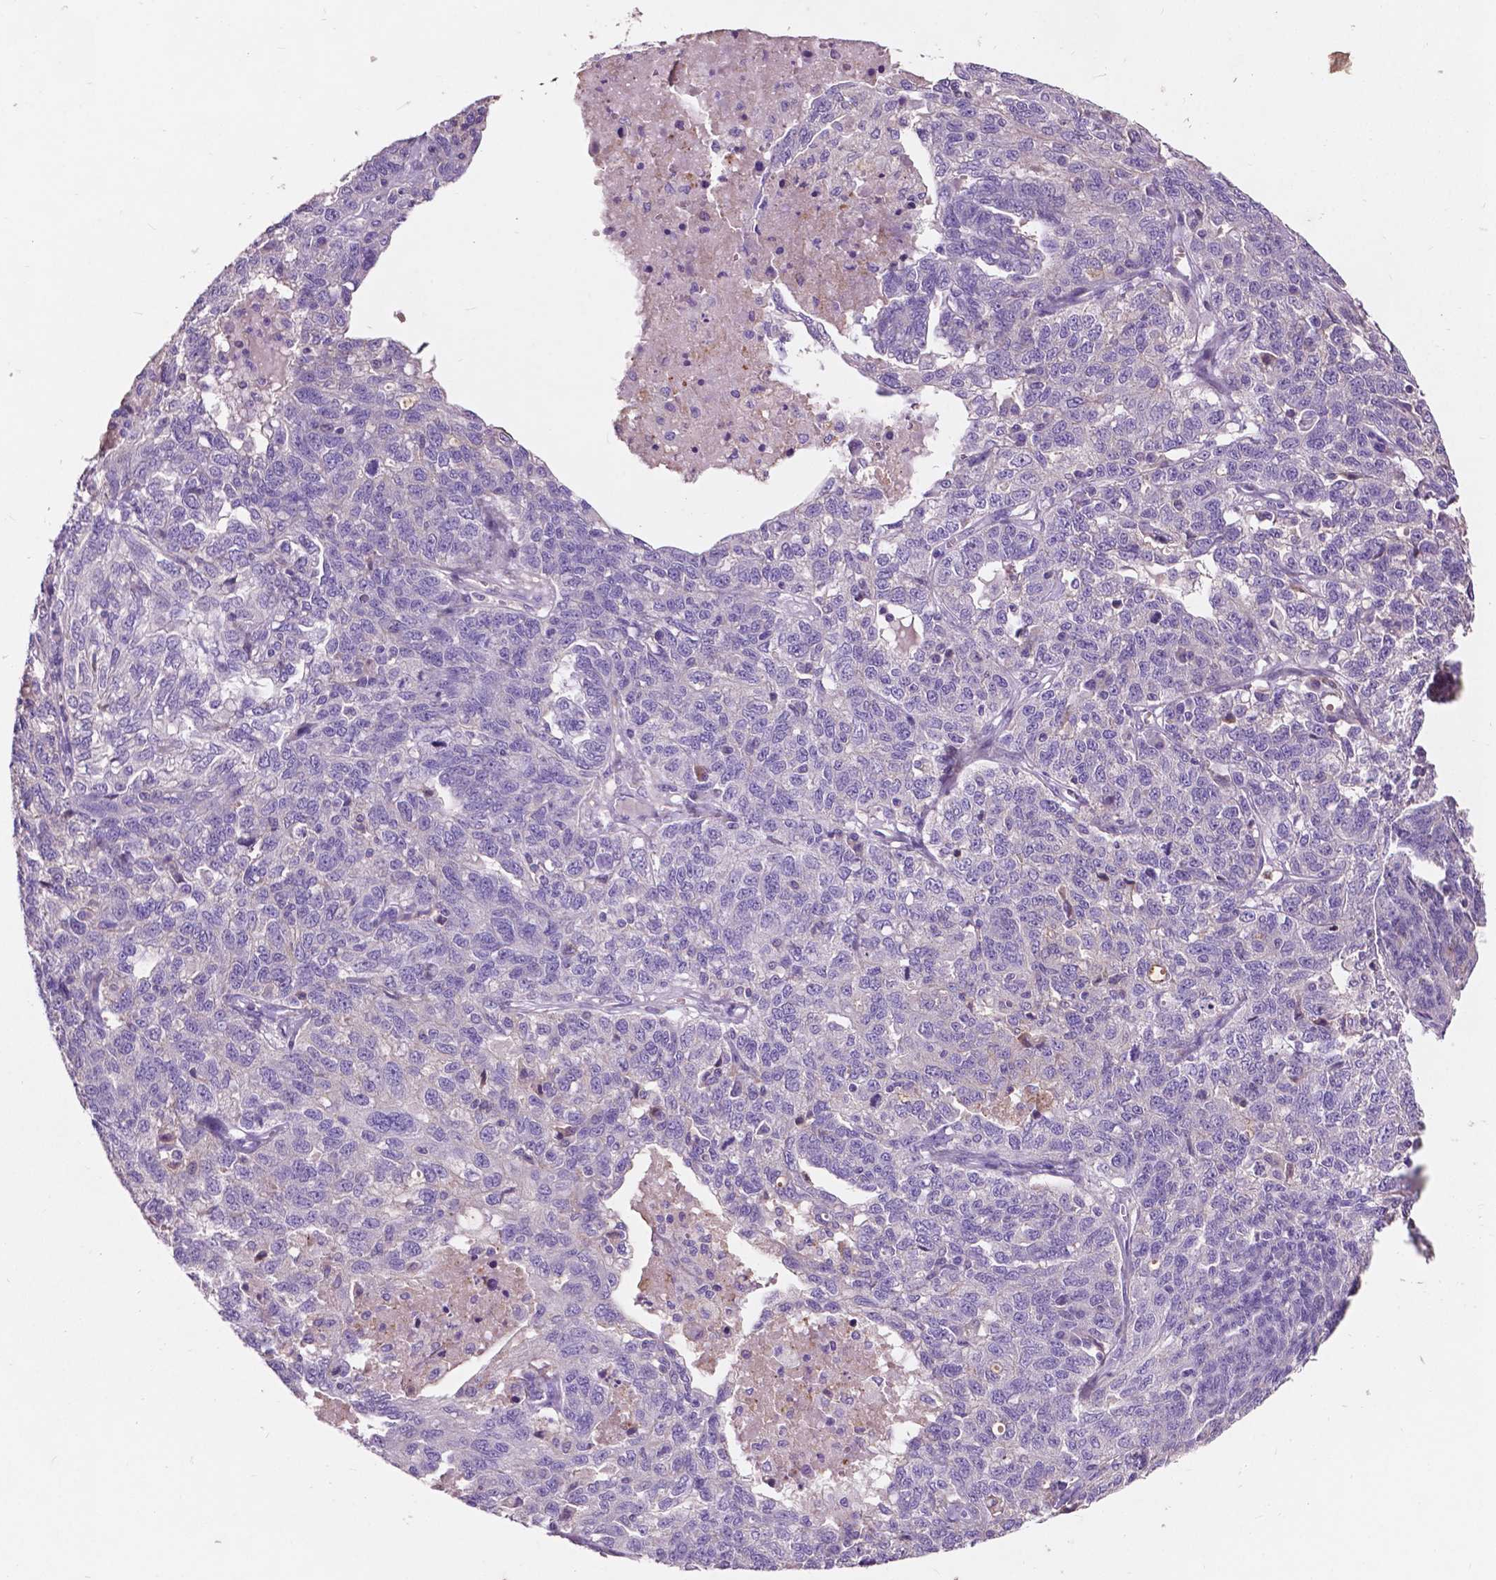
{"staining": {"intensity": "negative", "quantity": "none", "location": "none"}, "tissue": "ovarian cancer", "cell_type": "Tumor cells", "image_type": "cancer", "snomed": [{"axis": "morphology", "description": "Cystadenocarcinoma, serous, NOS"}, {"axis": "topography", "description": "Ovary"}], "caption": "The micrograph reveals no significant positivity in tumor cells of ovarian cancer (serous cystadenocarcinoma). (Immunohistochemistry (ihc), brightfield microscopy, high magnification).", "gene": "PLSCR1", "patient": {"sex": "female", "age": 71}}